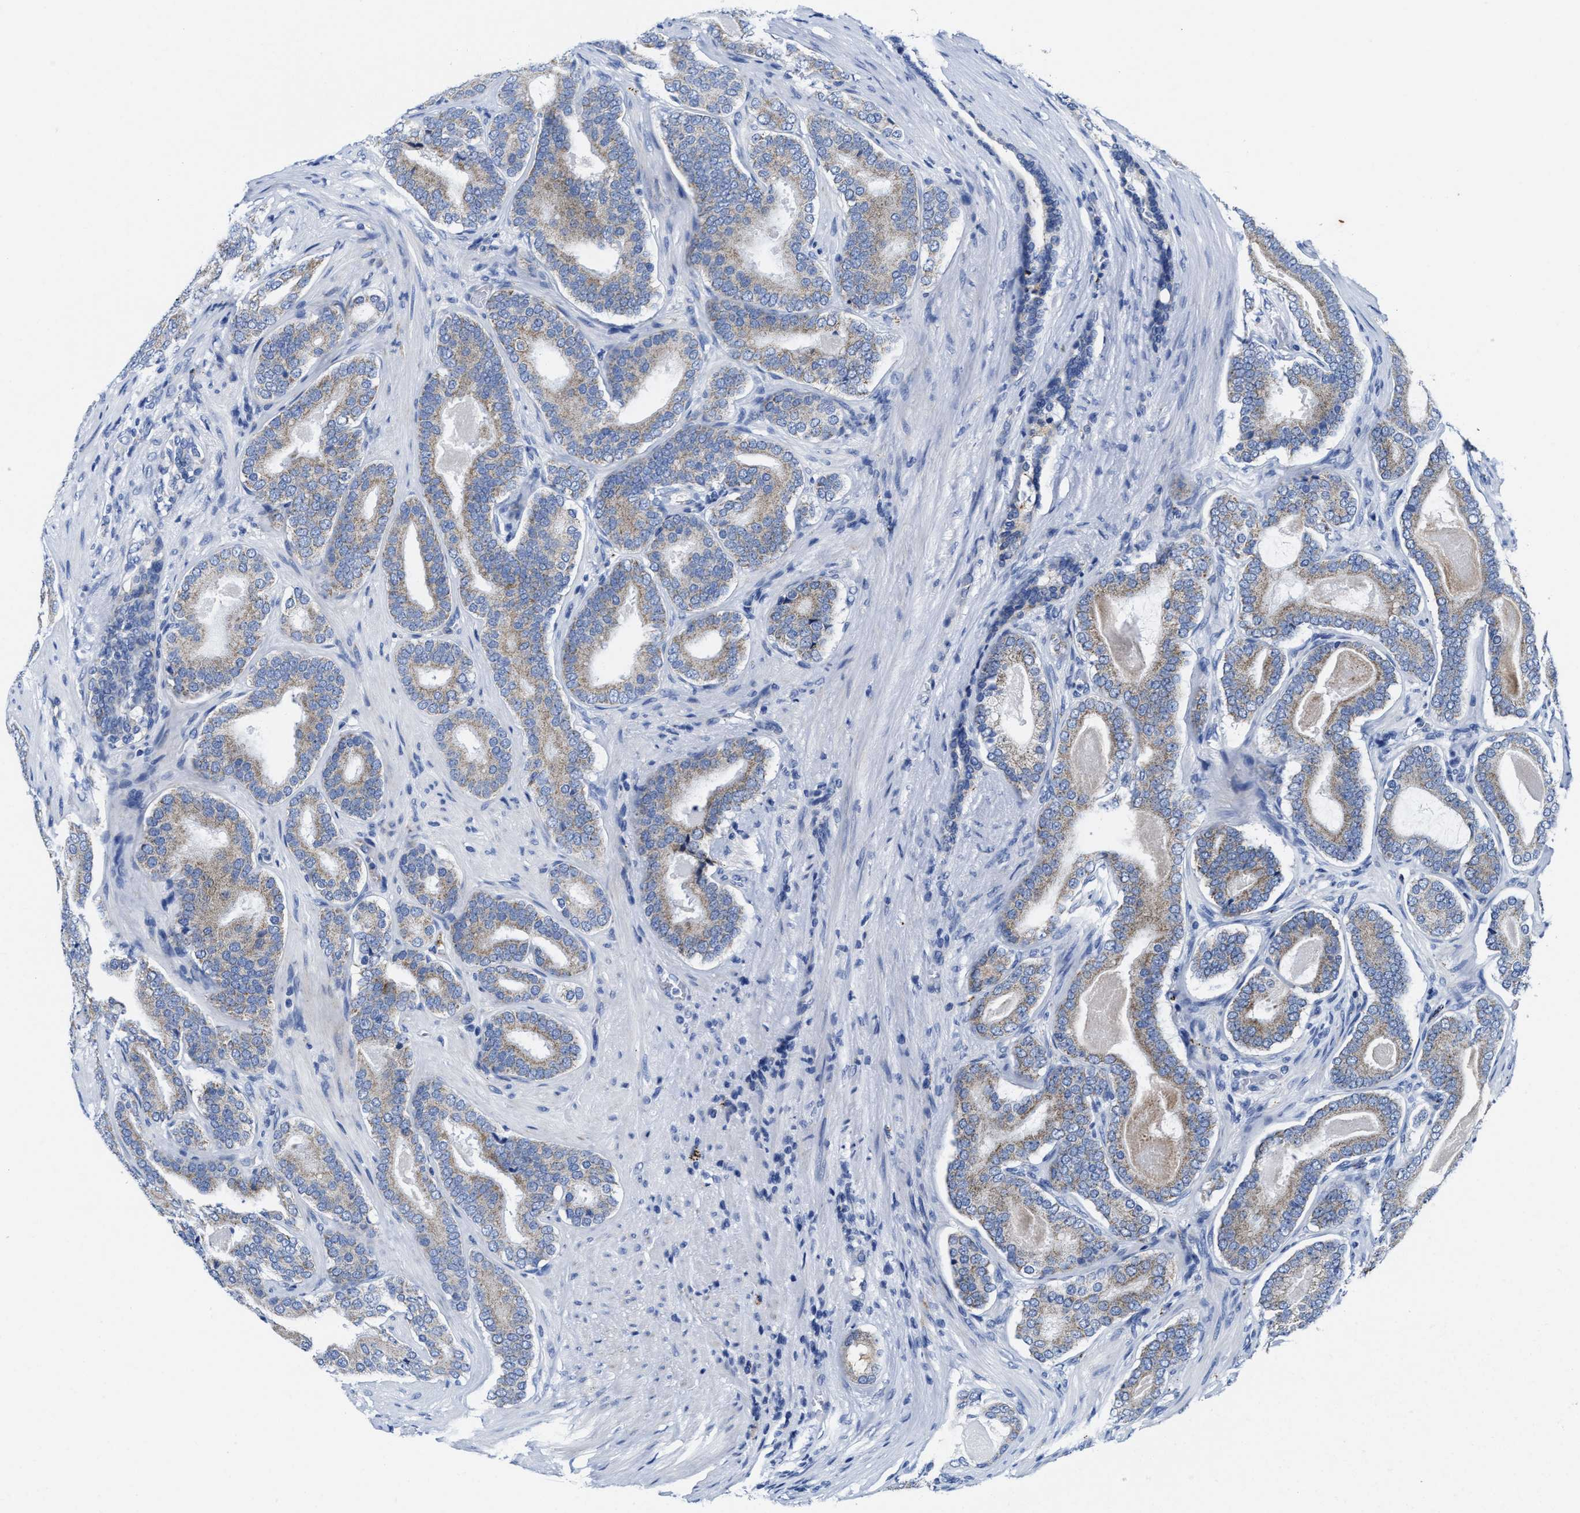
{"staining": {"intensity": "weak", "quantity": ">75%", "location": "cytoplasmic/membranous"}, "tissue": "prostate cancer", "cell_type": "Tumor cells", "image_type": "cancer", "snomed": [{"axis": "morphology", "description": "Adenocarcinoma, High grade"}, {"axis": "topography", "description": "Prostate"}], "caption": "Human prostate adenocarcinoma (high-grade) stained with a brown dye shows weak cytoplasmic/membranous positive positivity in about >75% of tumor cells.", "gene": "TBRG4", "patient": {"sex": "male", "age": 60}}